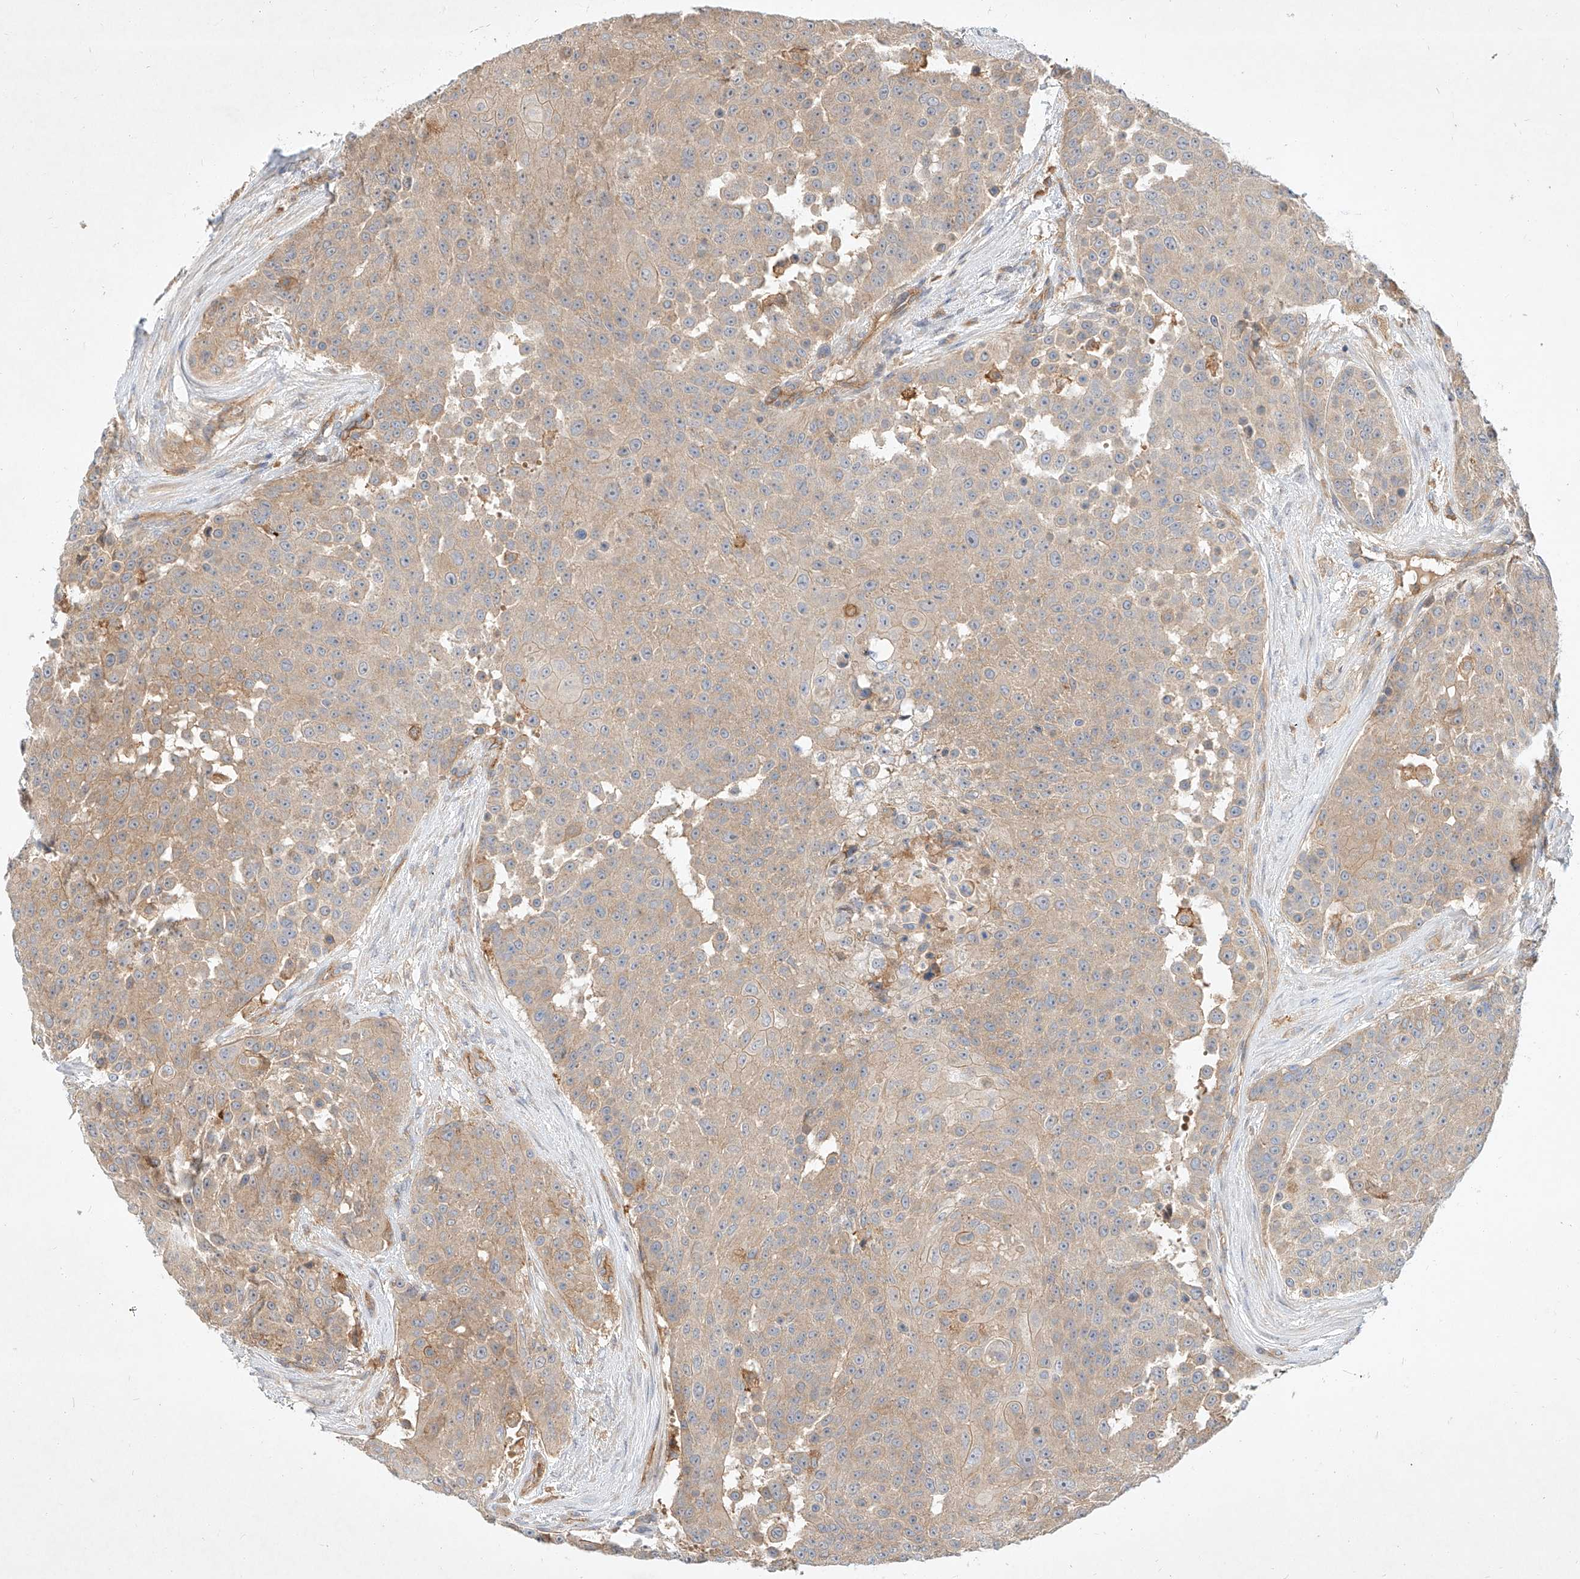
{"staining": {"intensity": "weak", "quantity": "25%-75%", "location": "cytoplasmic/membranous"}, "tissue": "urothelial cancer", "cell_type": "Tumor cells", "image_type": "cancer", "snomed": [{"axis": "morphology", "description": "Urothelial carcinoma, High grade"}, {"axis": "topography", "description": "Urinary bladder"}], "caption": "A micrograph of urothelial cancer stained for a protein exhibits weak cytoplasmic/membranous brown staining in tumor cells.", "gene": "NFAM1", "patient": {"sex": "female", "age": 63}}